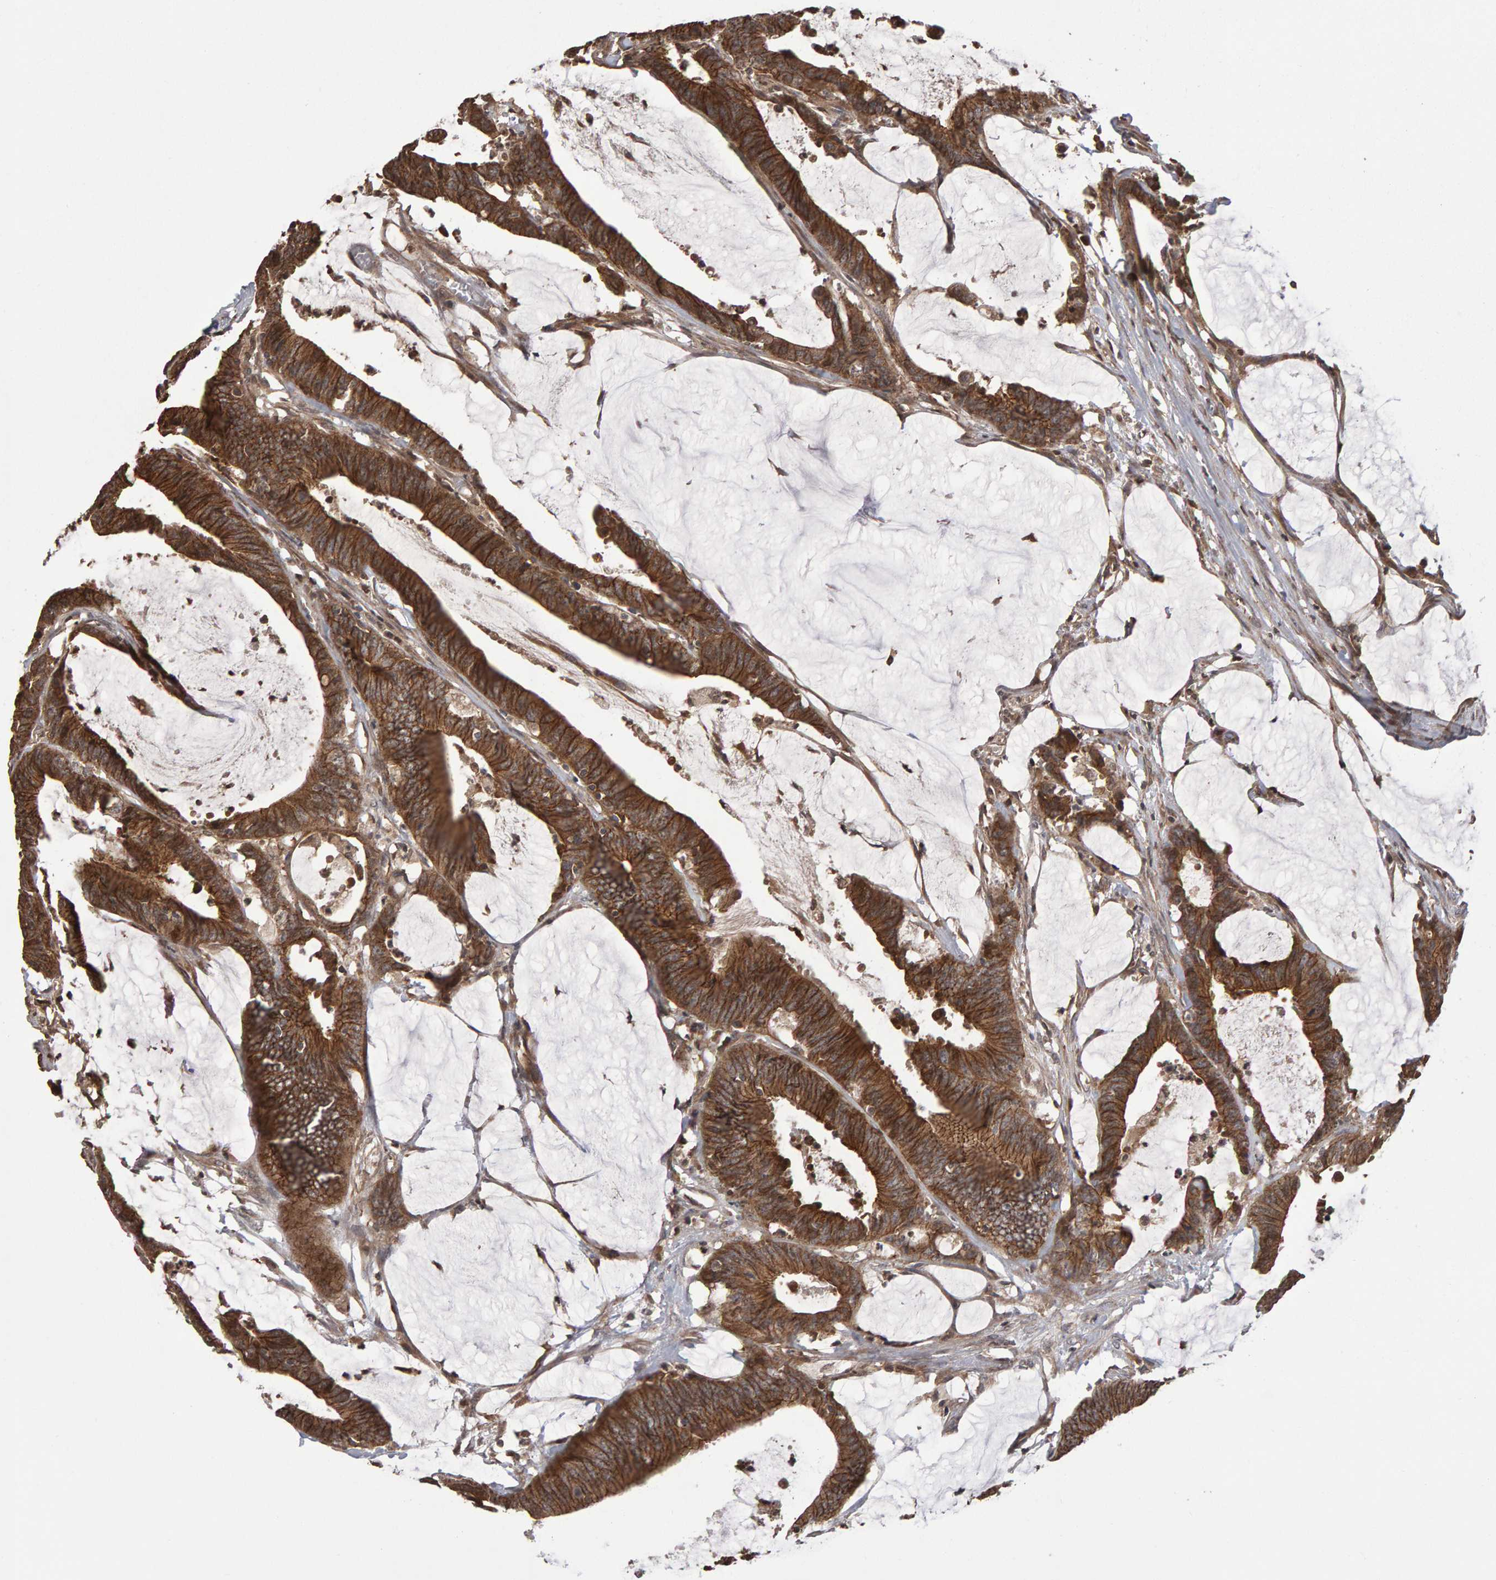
{"staining": {"intensity": "strong", "quantity": ">75%", "location": "cytoplasmic/membranous"}, "tissue": "colorectal cancer", "cell_type": "Tumor cells", "image_type": "cancer", "snomed": [{"axis": "morphology", "description": "Adenocarcinoma, NOS"}, {"axis": "topography", "description": "Rectum"}], "caption": "Immunohistochemical staining of human colorectal cancer displays high levels of strong cytoplasmic/membranous staining in about >75% of tumor cells.", "gene": "SCRIB", "patient": {"sex": "female", "age": 66}}